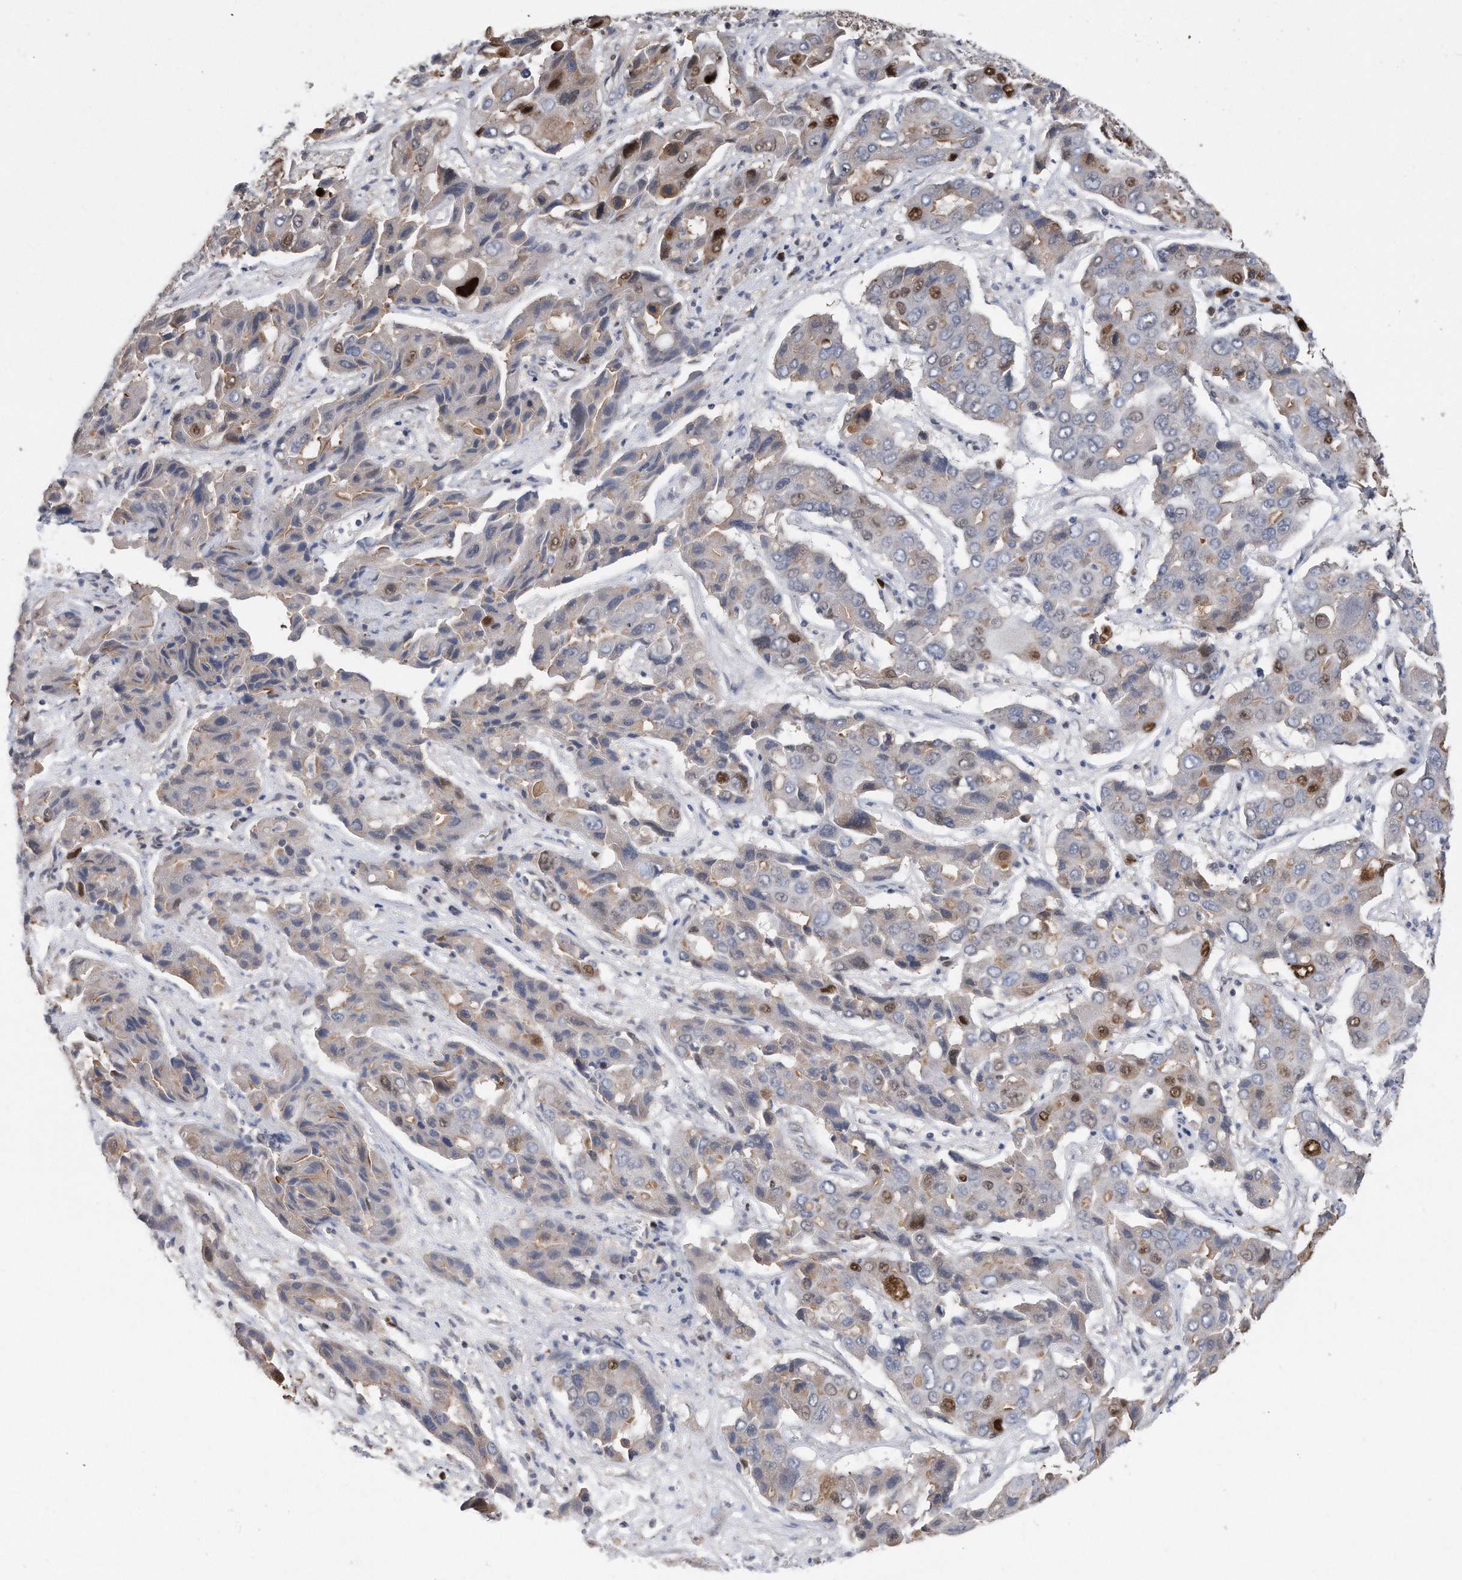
{"staining": {"intensity": "strong", "quantity": "<25%", "location": "nuclear"}, "tissue": "liver cancer", "cell_type": "Tumor cells", "image_type": "cancer", "snomed": [{"axis": "morphology", "description": "Cholangiocarcinoma"}, {"axis": "topography", "description": "Liver"}], "caption": "The image displays staining of liver cholangiocarcinoma, revealing strong nuclear protein expression (brown color) within tumor cells.", "gene": "PCNA", "patient": {"sex": "male", "age": 67}}